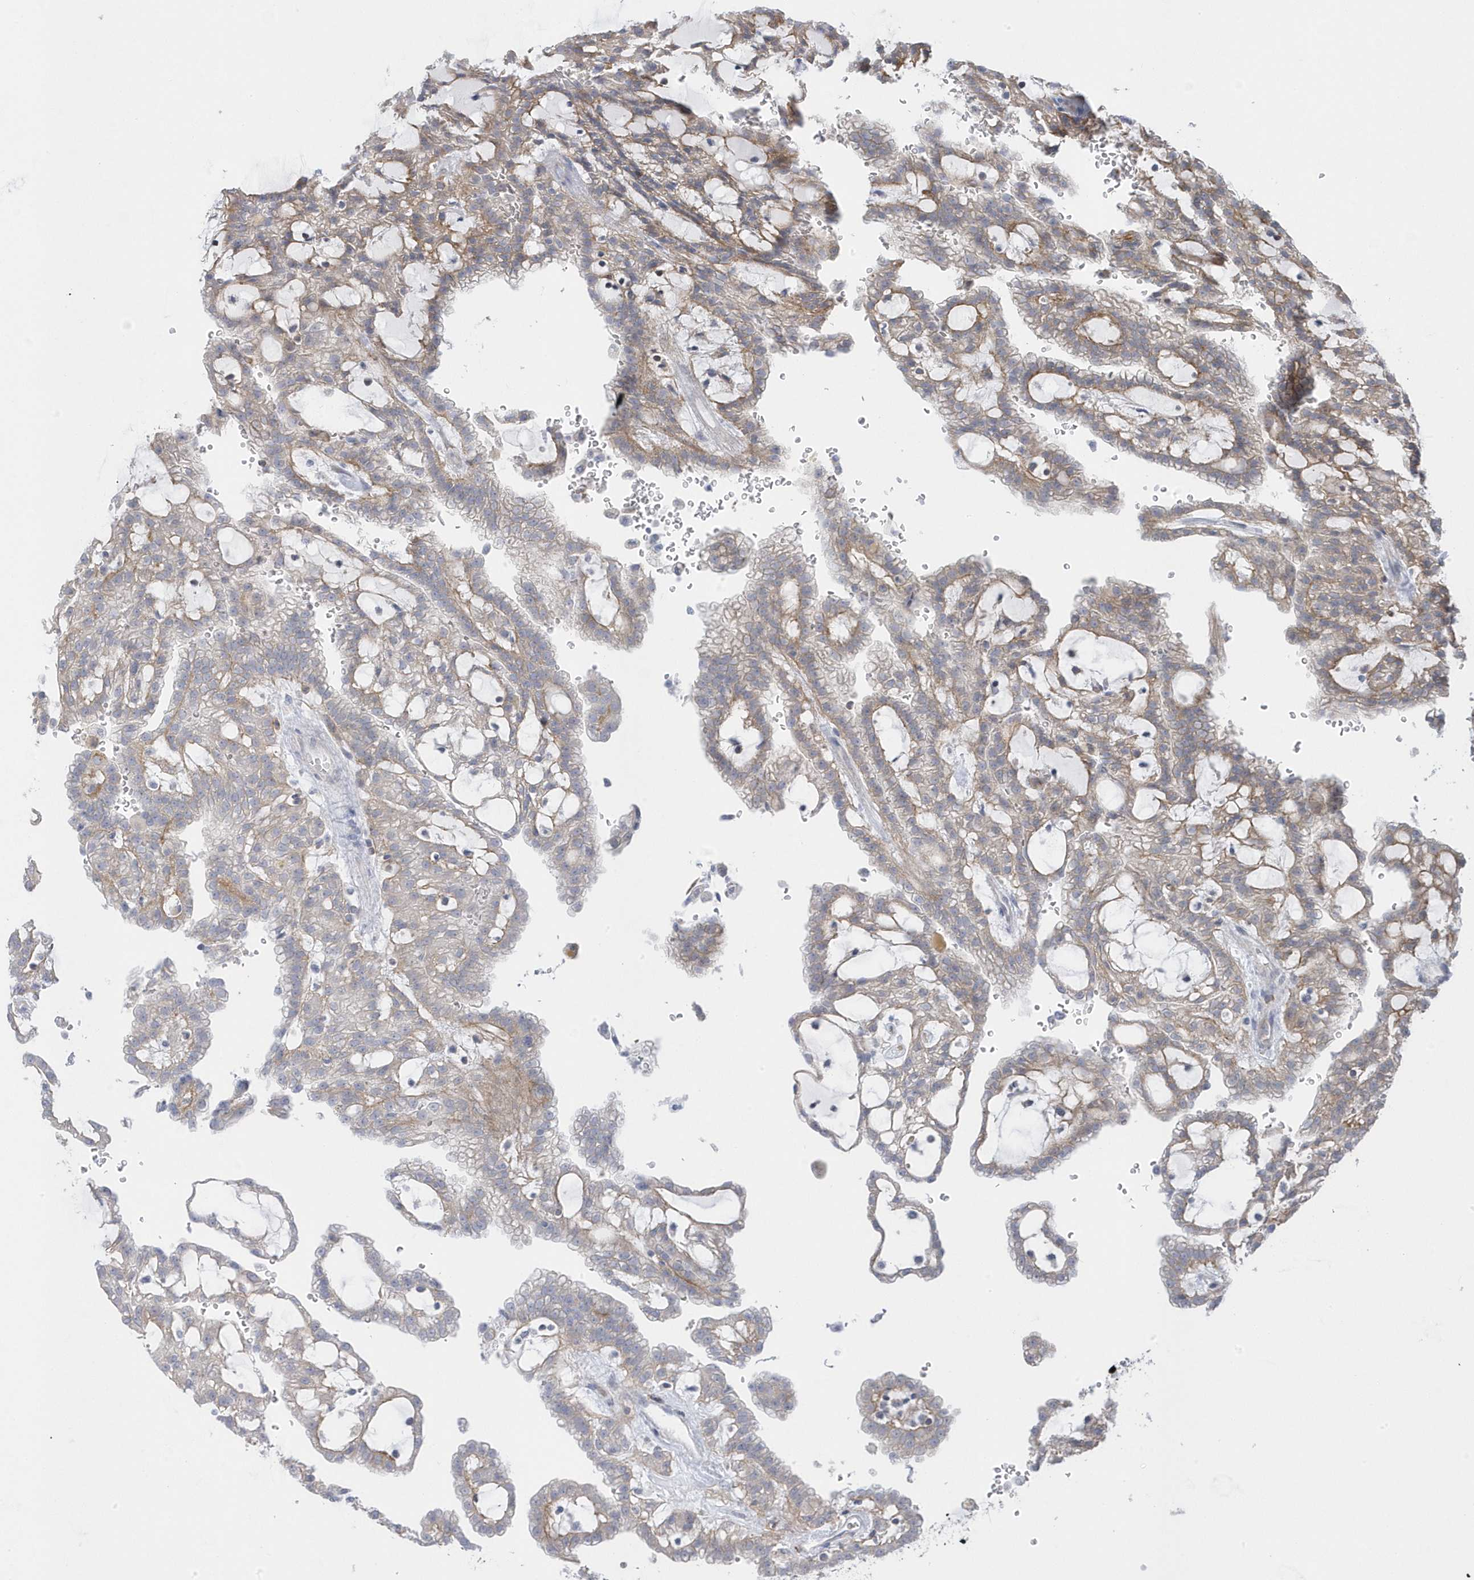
{"staining": {"intensity": "weak", "quantity": "25%-75%", "location": "cytoplasmic/membranous"}, "tissue": "renal cancer", "cell_type": "Tumor cells", "image_type": "cancer", "snomed": [{"axis": "morphology", "description": "Adenocarcinoma, NOS"}, {"axis": "topography", "description": "Kidney"}], "caption": "Adenocarcinoma (renal) was stained to show a protein in brown. There is low levels of weak cytoplasmic/membranous expression in approximately 25%-75% of tumor cells.", "gene": "ANAPC1", "patient": {"sex": "male", "age": 63}}